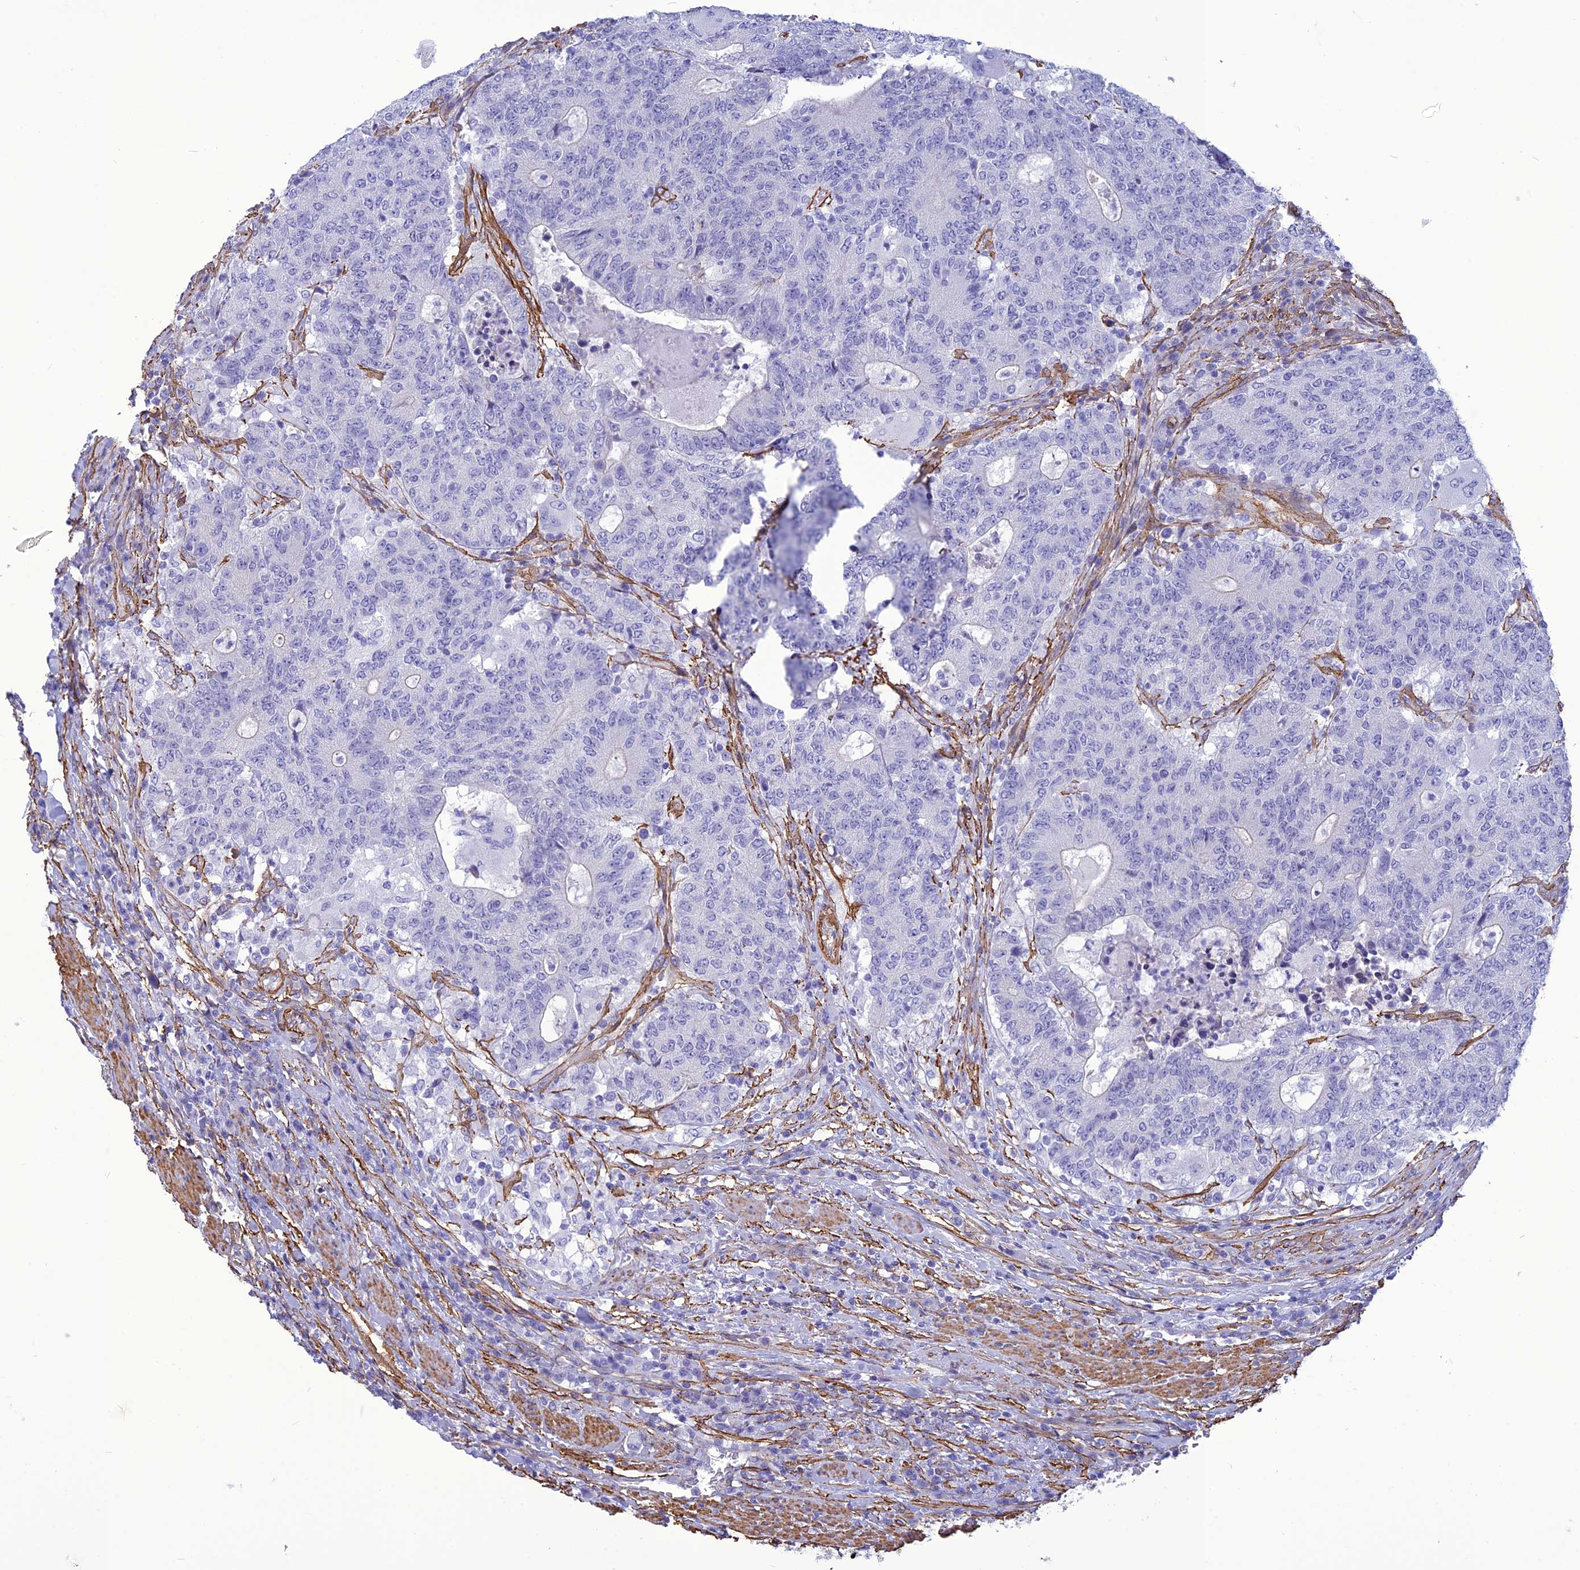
{"staining": {"intensity": "negative", "quantity": "none", "location": "none"}, "tissue": "colorectal cancer", "cell_type": "Tumor cells", "image_type": "cancer", "snomed": [{"axis": "morphology", "description": "Adenocarcinoma, NOS"}, {"axis": "topography", "description": "Colon"}], "caption": "There is no significant positivity in tumor cells of colorectal cancer. (Stains: DAB immunohistochemistry with hematoxylin counter stain, Microscopy: brightfield microscopy at high magnification).", "gene": "NKD1", "patient": {"sex": "female", "age": 75}}